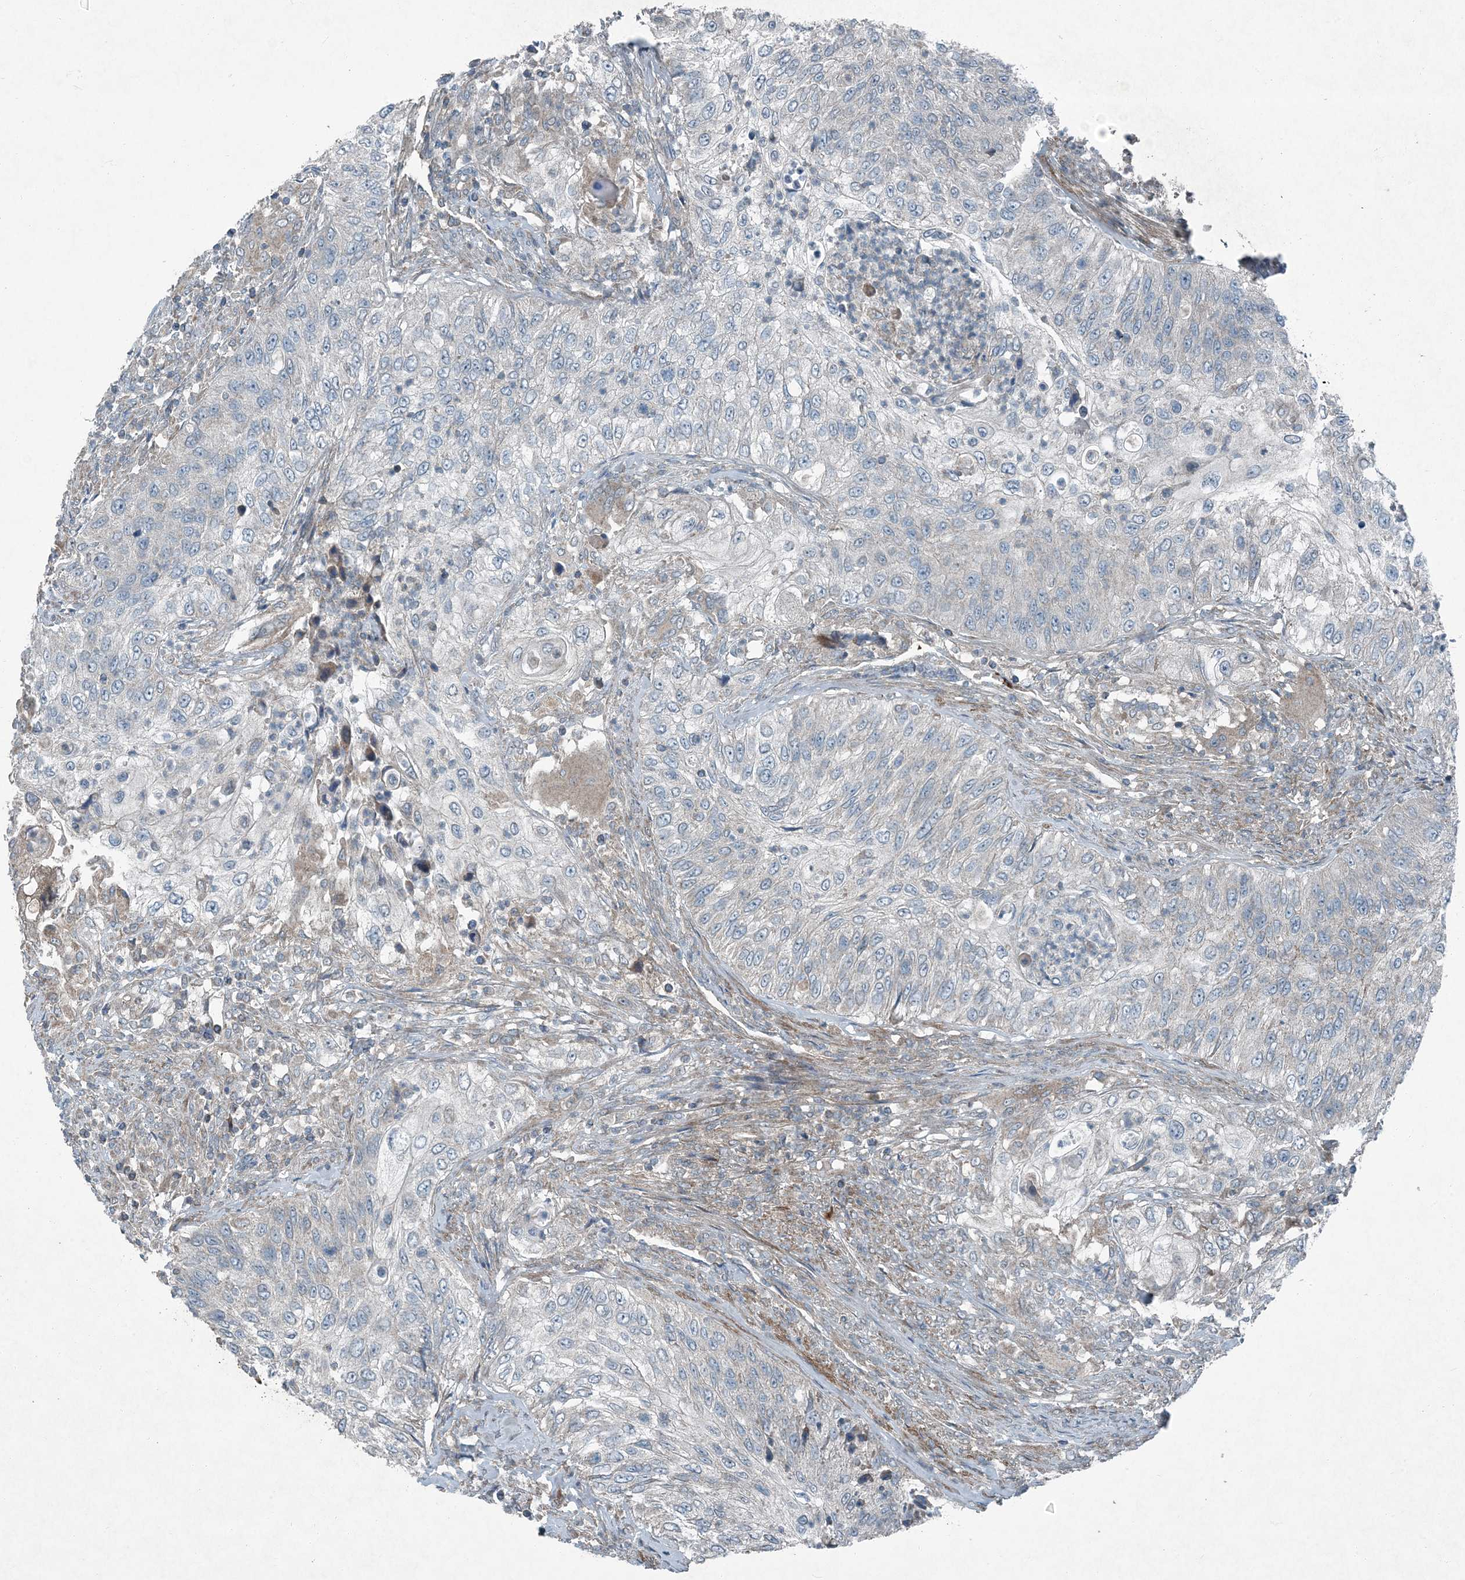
{"staining": {"intensity": "negative", "quantity": "none", "location": "none"}, "tissue": "urothelial cancer", "cell_type": "Tumor cells", "image_type": "cancer", "snomed": [{"axis": "morphology", "description": "Urothelial carcinoma, High grade"}, {"axis": "topography", "description": "Urinary bladder"}], "caption": "High magnification brightfield microscopy of urothelial carcinoma (high-grade) stained with DAB (brown) and counterstained with hematoxylin (blue): tumor cells show no significant positivity. (Brightfield microscopy of DAB (3,3'-diaminobenzidine) IHC at high magnification).", "gene": "APOM", "patient": {"sex": "female", "age": 60}}